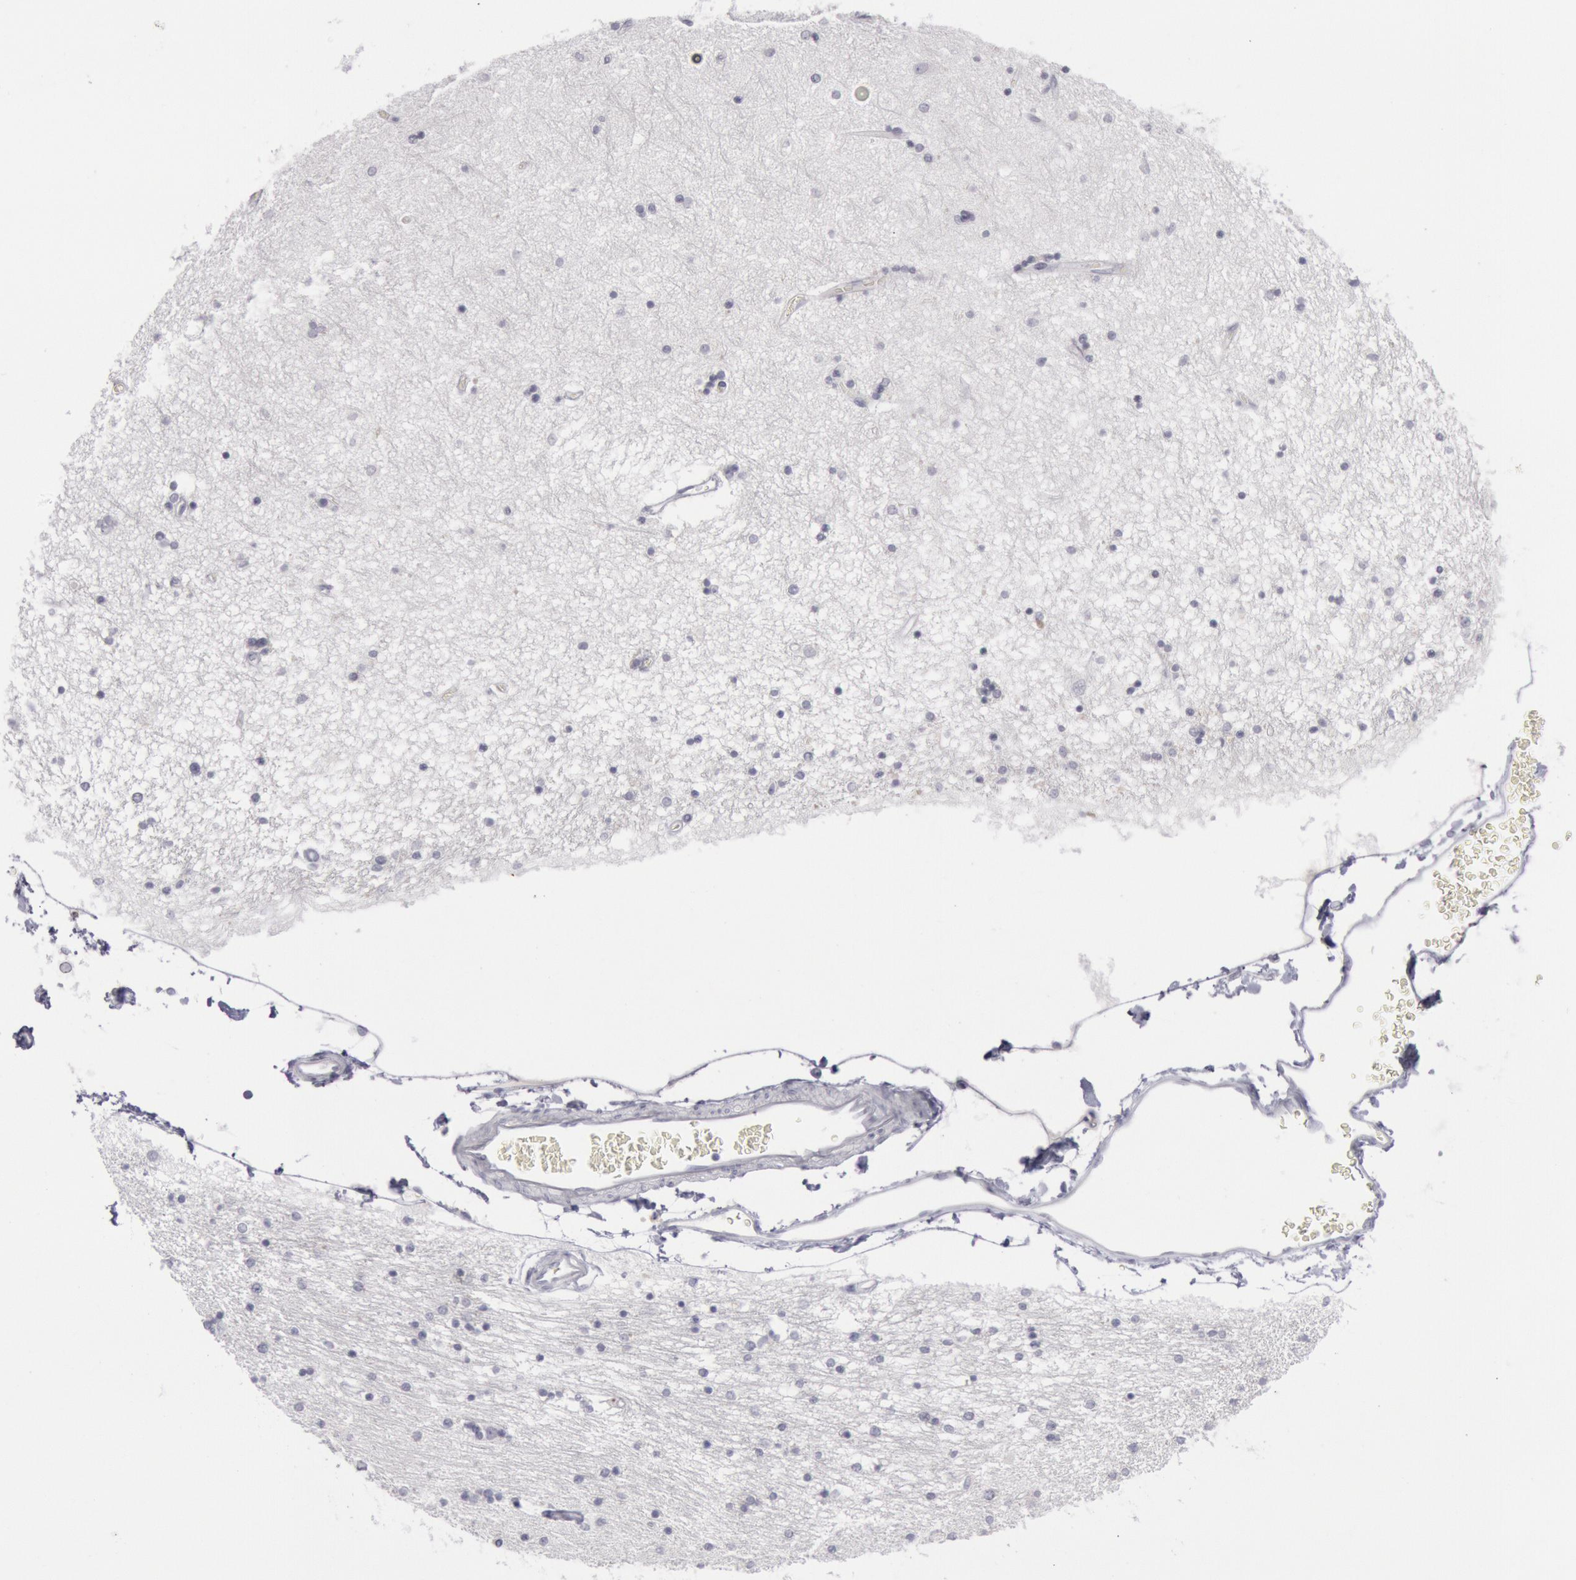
{"staining": {"intensity": "negative", "quantity": "none", "location": "none"}, "tissue": "hippocampus", "cell_type": "Neuronal cells", "image_type": "normal", "snomed": [{"axis": "morphology", "description": "Normal tissue, NOS"}, {"axis": "topography", "description": "Hippocampus"}], "caption": "Immunohistochemistry (IHC) photomicrograph of unremarkable human hippocampus stained for a protein (brown), which exhibits no positivity in neuronal cells.", "gene": "KRT16", "patient": {"sex": "female", "age": 54}}